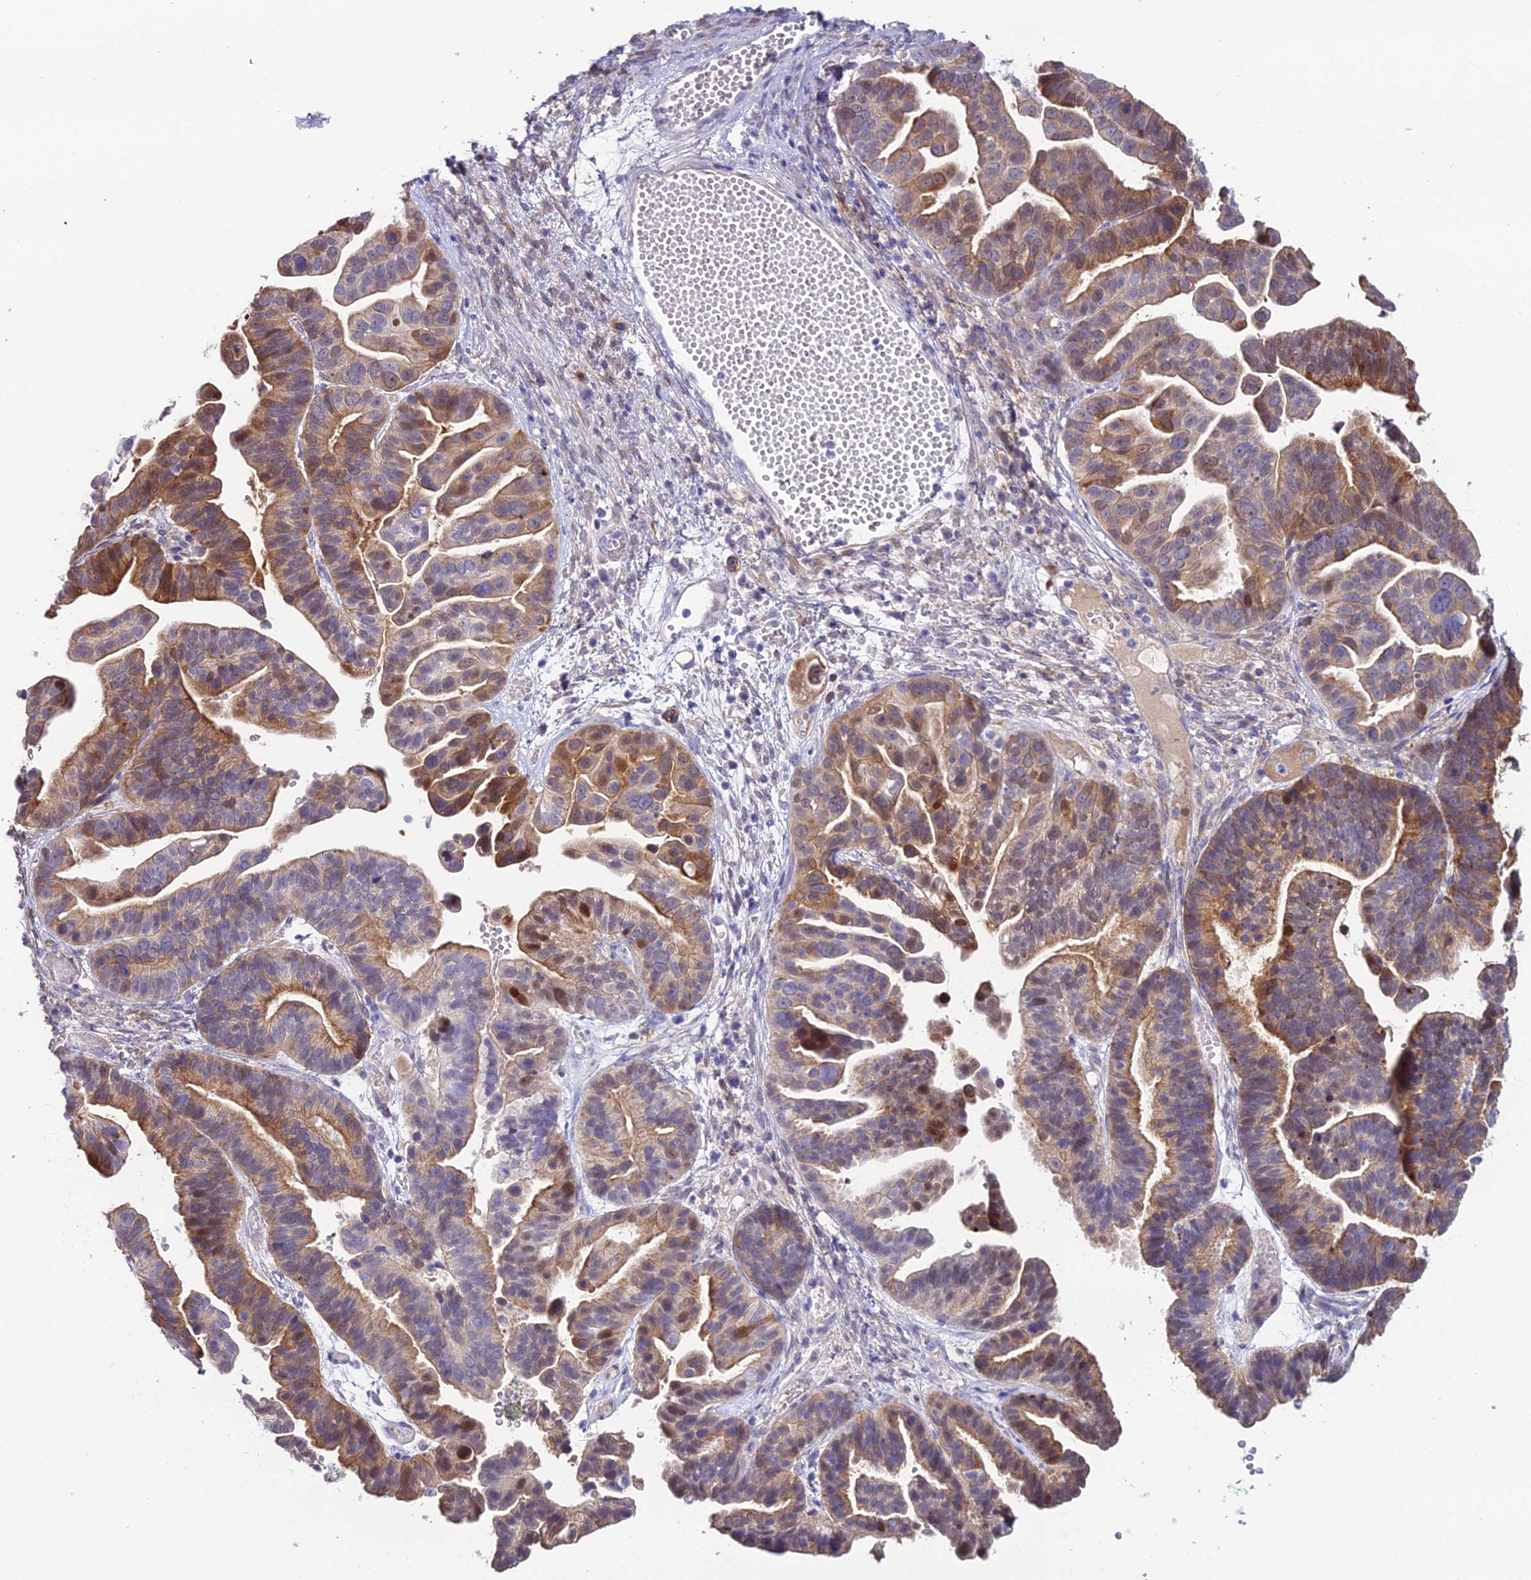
{"staining": {"intensity": "moderate", "quantity": ">75%", "location": "cytoplasmic/membranous,nuclear"}, "tissue": "ovarian cancer", "cell_type": "Tumor cells", "image_type": "cancer", "snomed": [{"axis": "morphology", "description": "Cystadenocarcinoma, serous, NOS"}, {"axis": "topography", "description": "Ovary"}], "caption": "Immunohistochemical staining of human ovarian cancer (serous cystadenocarcinoma) reveals medium levels of moderate cytoplasmic/membranous and nuclear protein expression in about >75% of tumor cells. The staining was performed using DAB (3,3'-diaminobenzidine), with brown indicating positive protein expression. Nuclei are stained blue with hematoxylin.", "gene": "MB21D2", "patient": {"sex": "female", "age": 56}}